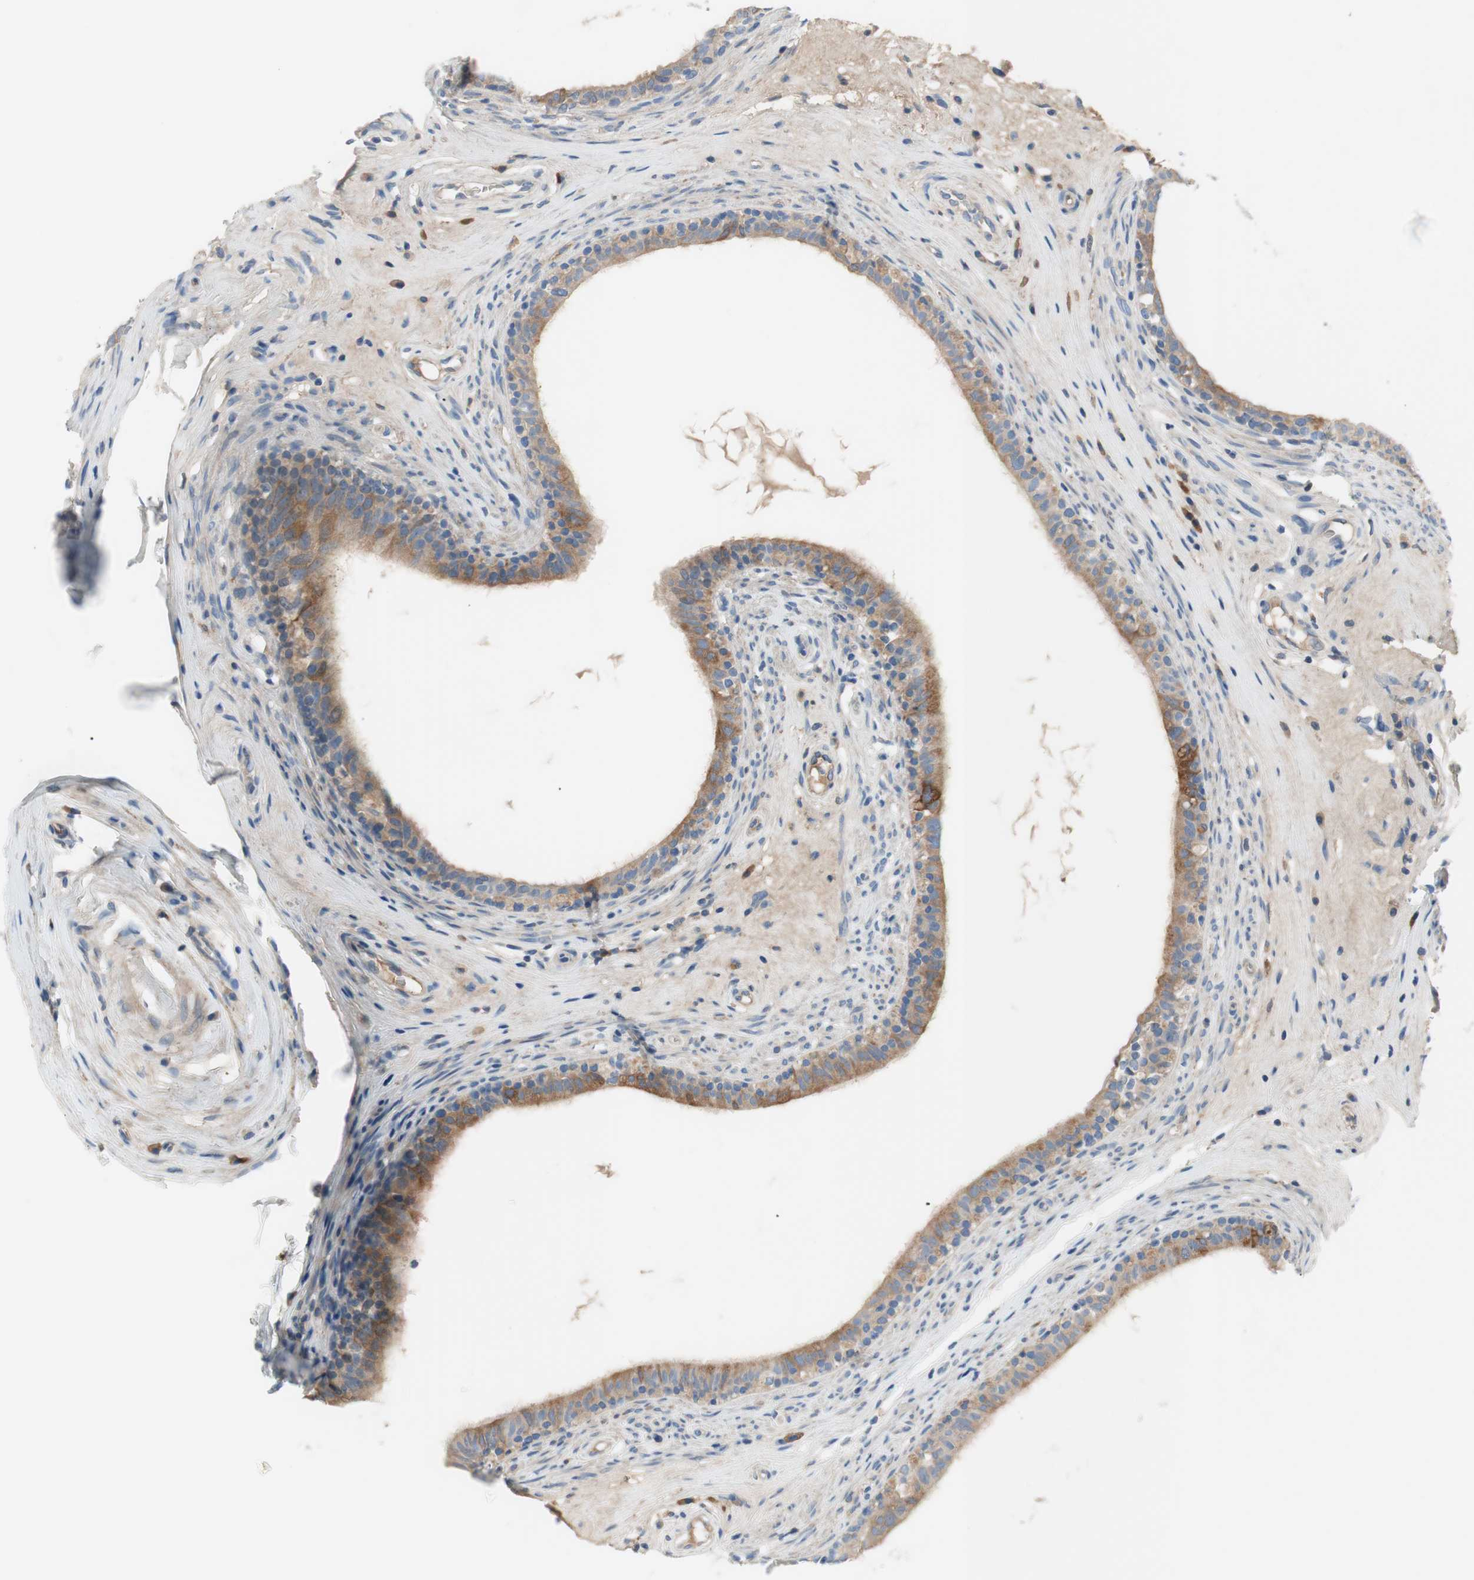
{"staining": {"intensity": "moderate", "quantity": "25%-75%", "location": "cytoplasmic/membranous"}, "tissue": "epididymis", "cell_type": "Glandular cells", "image_type": "normal", "snomed": [{"axis": "morphology", "description": "Normal tissue, NOS"}, {"axis": "morphology", "description": "Inflammation, NOS"}, {"axis": "topography", "description": "Epididymis"}], "caption": "Moderate cytoplasmic/membranous expression is identified in about 25%-75% of glandular cells in benign epididymis.", "gene": "FDFT1", "patient": {"sex": "male", "age": 84}}